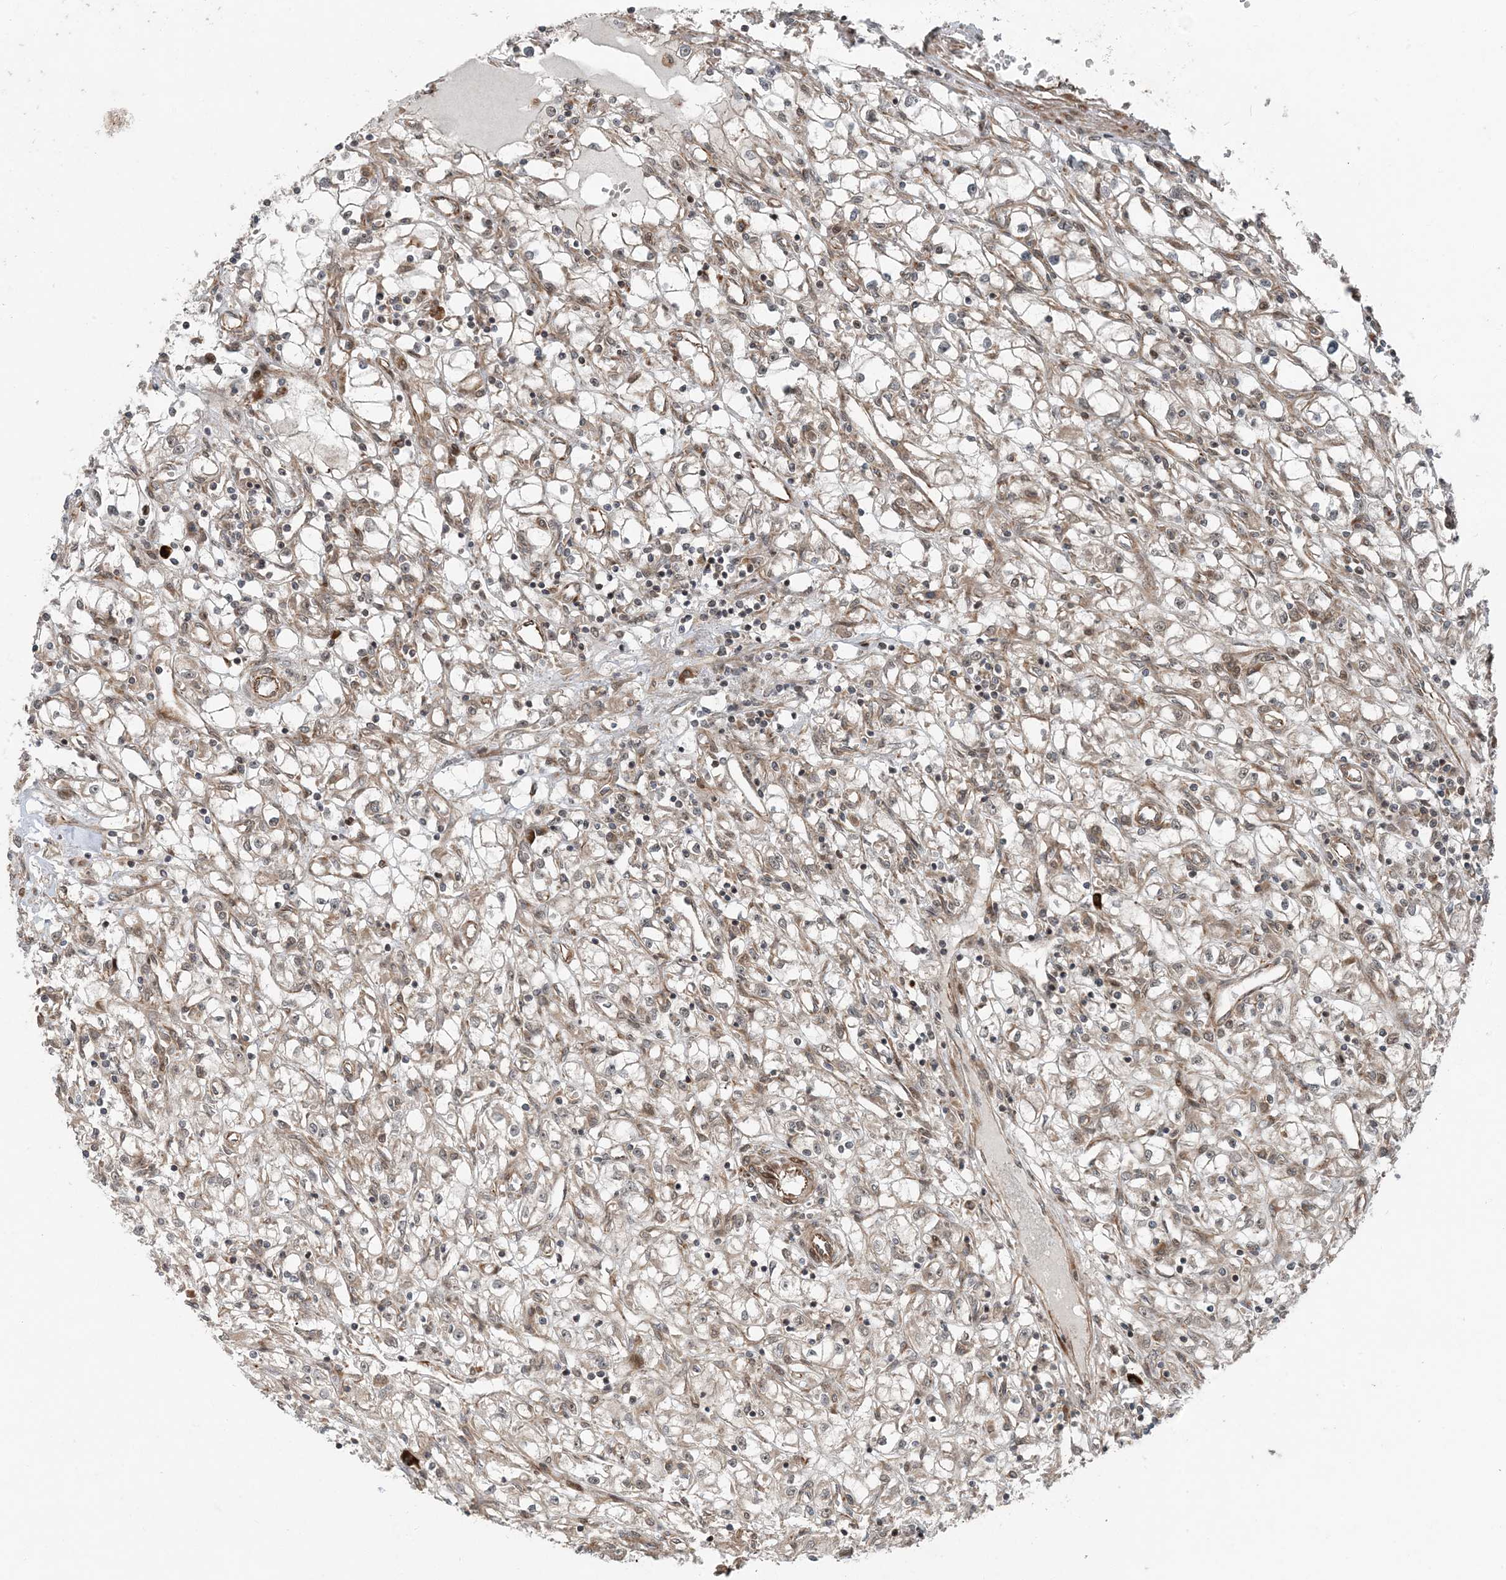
{"staining": {"intensity": "weak", "quantity": "<25%", "location": "cytoplasmic/membranous"}, "tissue": "renal cancer", "cell_type": "Tumor cells", "image_type": "cancer", "snomed": [{"axis": "morphology", "description": "Adenocarcinoma, NOS"}, {"axis": "topography", "description": "Kidney"}], "caption": "This photomicrograph is of renal cancer stained with immunohistochemistry to label a protein in brown with the nuclei are counter-stained blue. There is no staining in tumor cells. (IHC, brightfield microscopy, high magnification).", "gene": "EDEM2", "patient": {"sex": "male", "age": 56}}